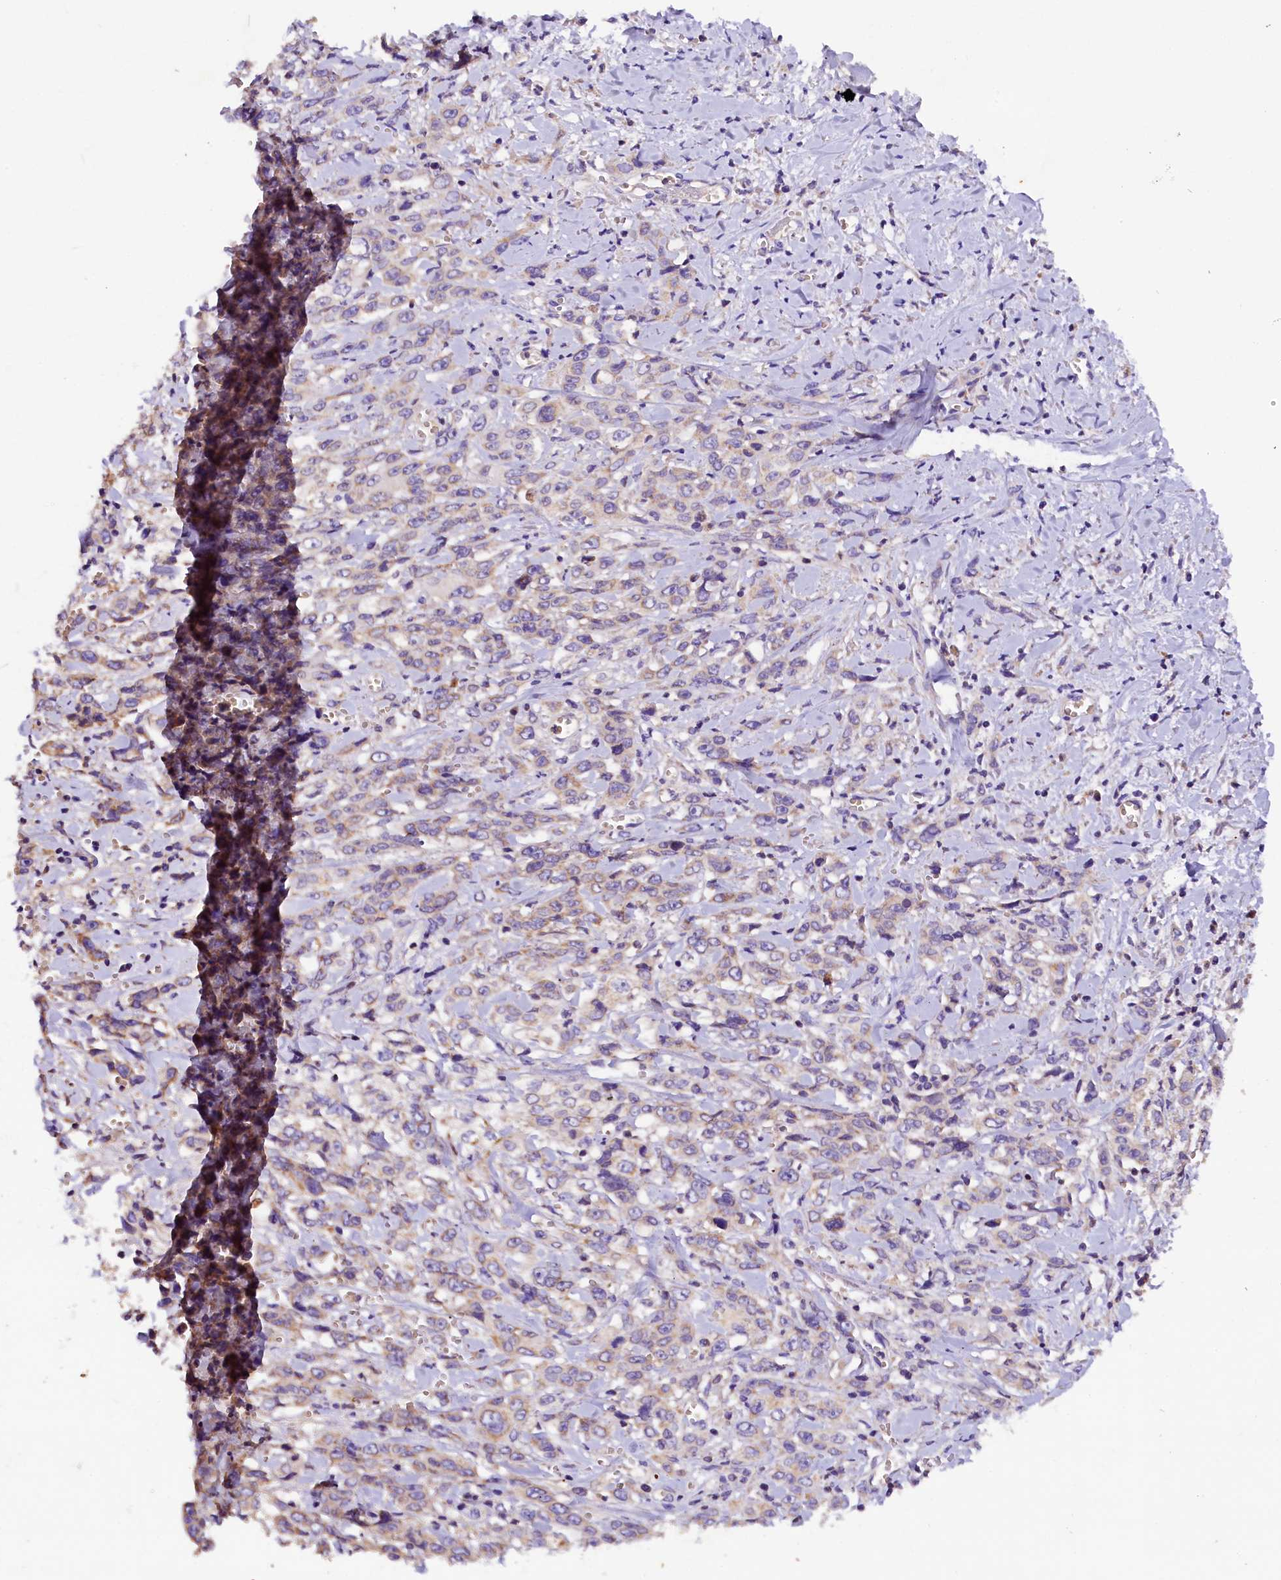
{"staining": {"intensity": "weak", "quantity": ">75%", "location": "cytoplasmic/membranous"}, "tissue": "stomach cancer", "cell_type": "Tumor cells", "image_type": "cancer", "snomed": [{"axis": "morphology", "description": "Adenocarcinoma, NOS"}, {"axis": "topography", "description": "Stomach, upper"}], "caption": "A photomicrograph of stomach adenocarcinoma stained for a protein exhibits weak cytoplasmic/membranous brown staining in tumor cells. (DAB IHC with brightfield microscopy, high magnification).", "gene": "SIX5", "patient": {"sex": "male", "age": 62}}